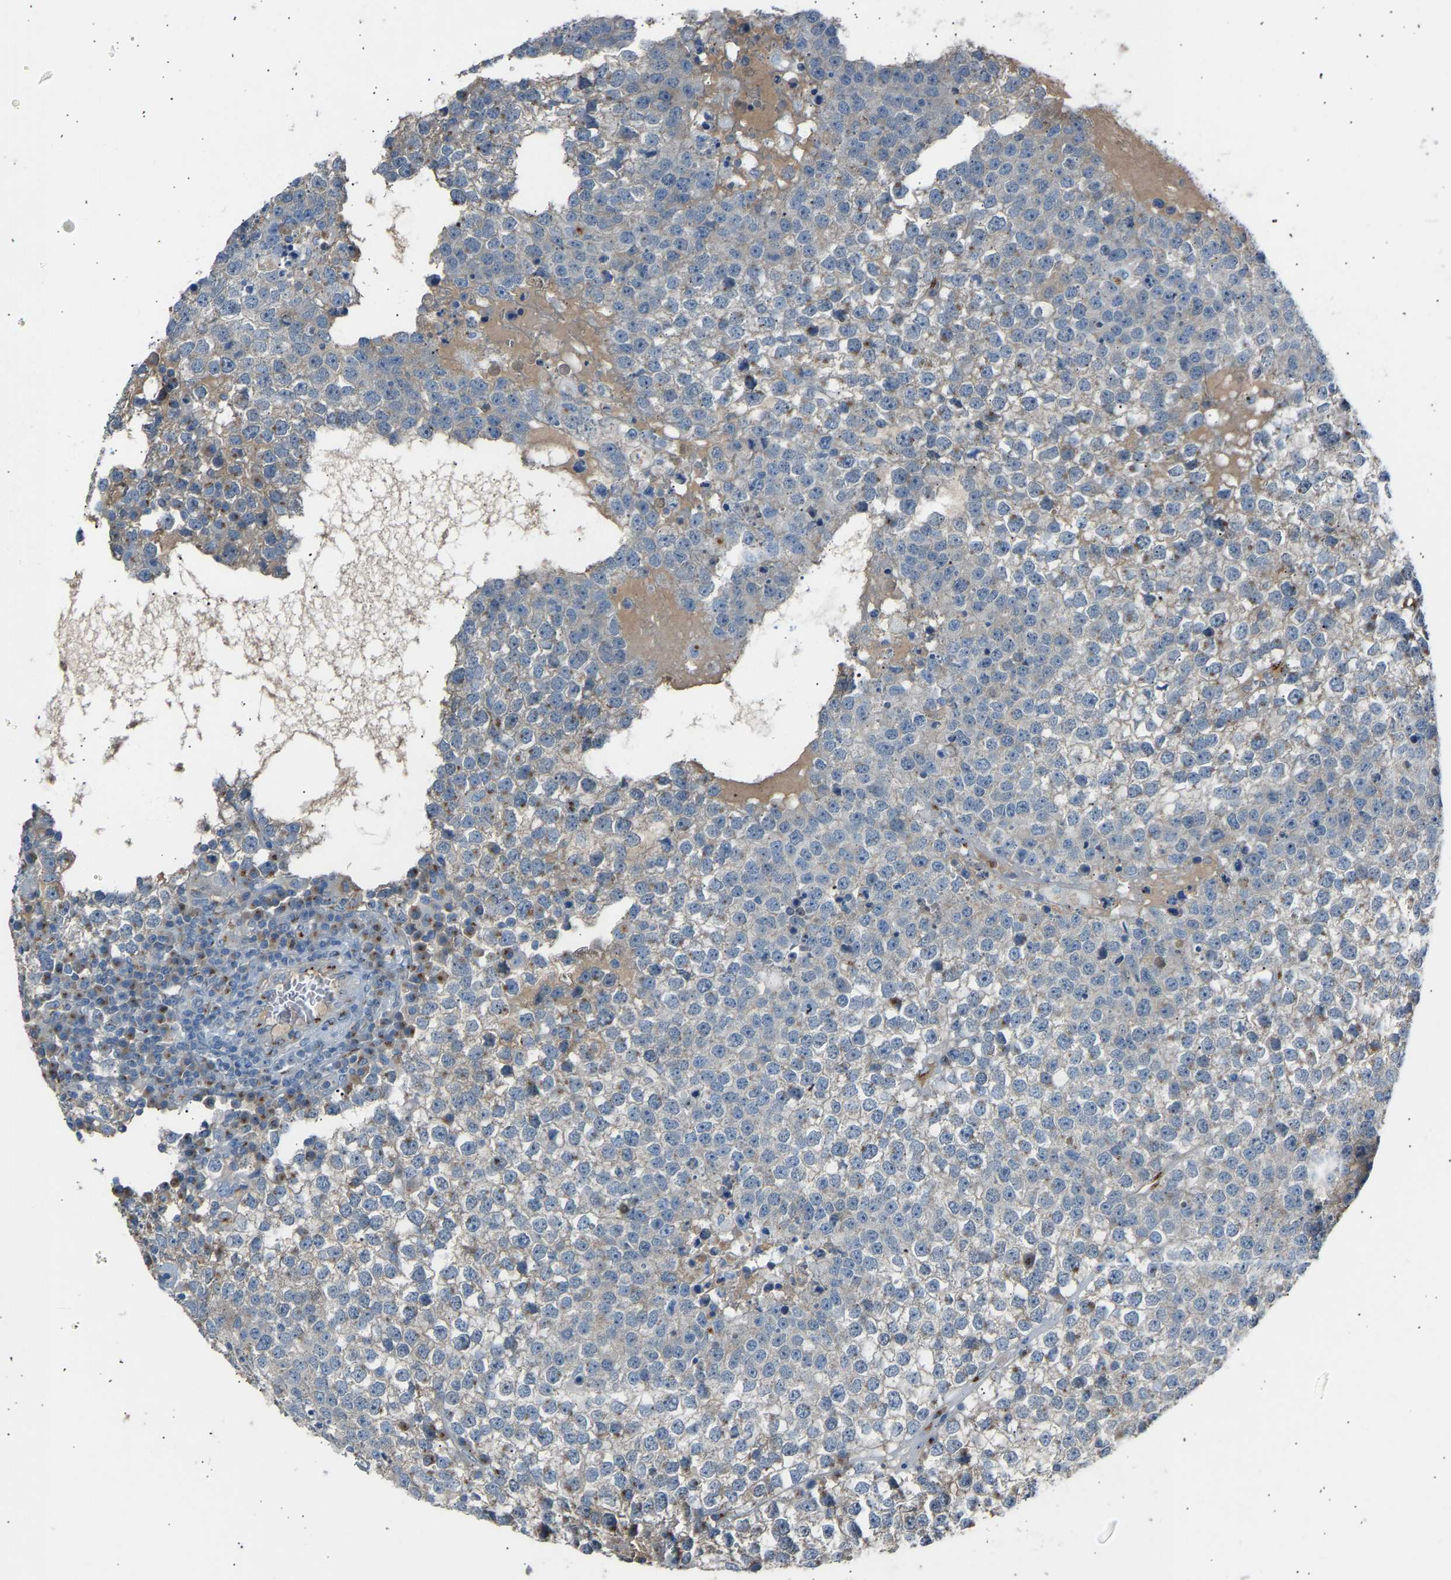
{"staining": {"intensity": "negative", "quantity": "none", "location": "none"}, "tissue": "testis cancer", "cell_type": "Tumor cells", "image_type": "cancer", "snomed": [{"axis": "morphology", "description": "Seminoma, NOS"}, {"axis": "topography", "description": "Testis"}], "caption": "An IHC photomicrograph of seminoma (testis) is shown. There is no staining in tumor cells of seminoma (testis). (DAB immunohistochemistry (IHC), high magnification).", "gene": "CYREN", "patient": {"sex": "male", "age": 65}}